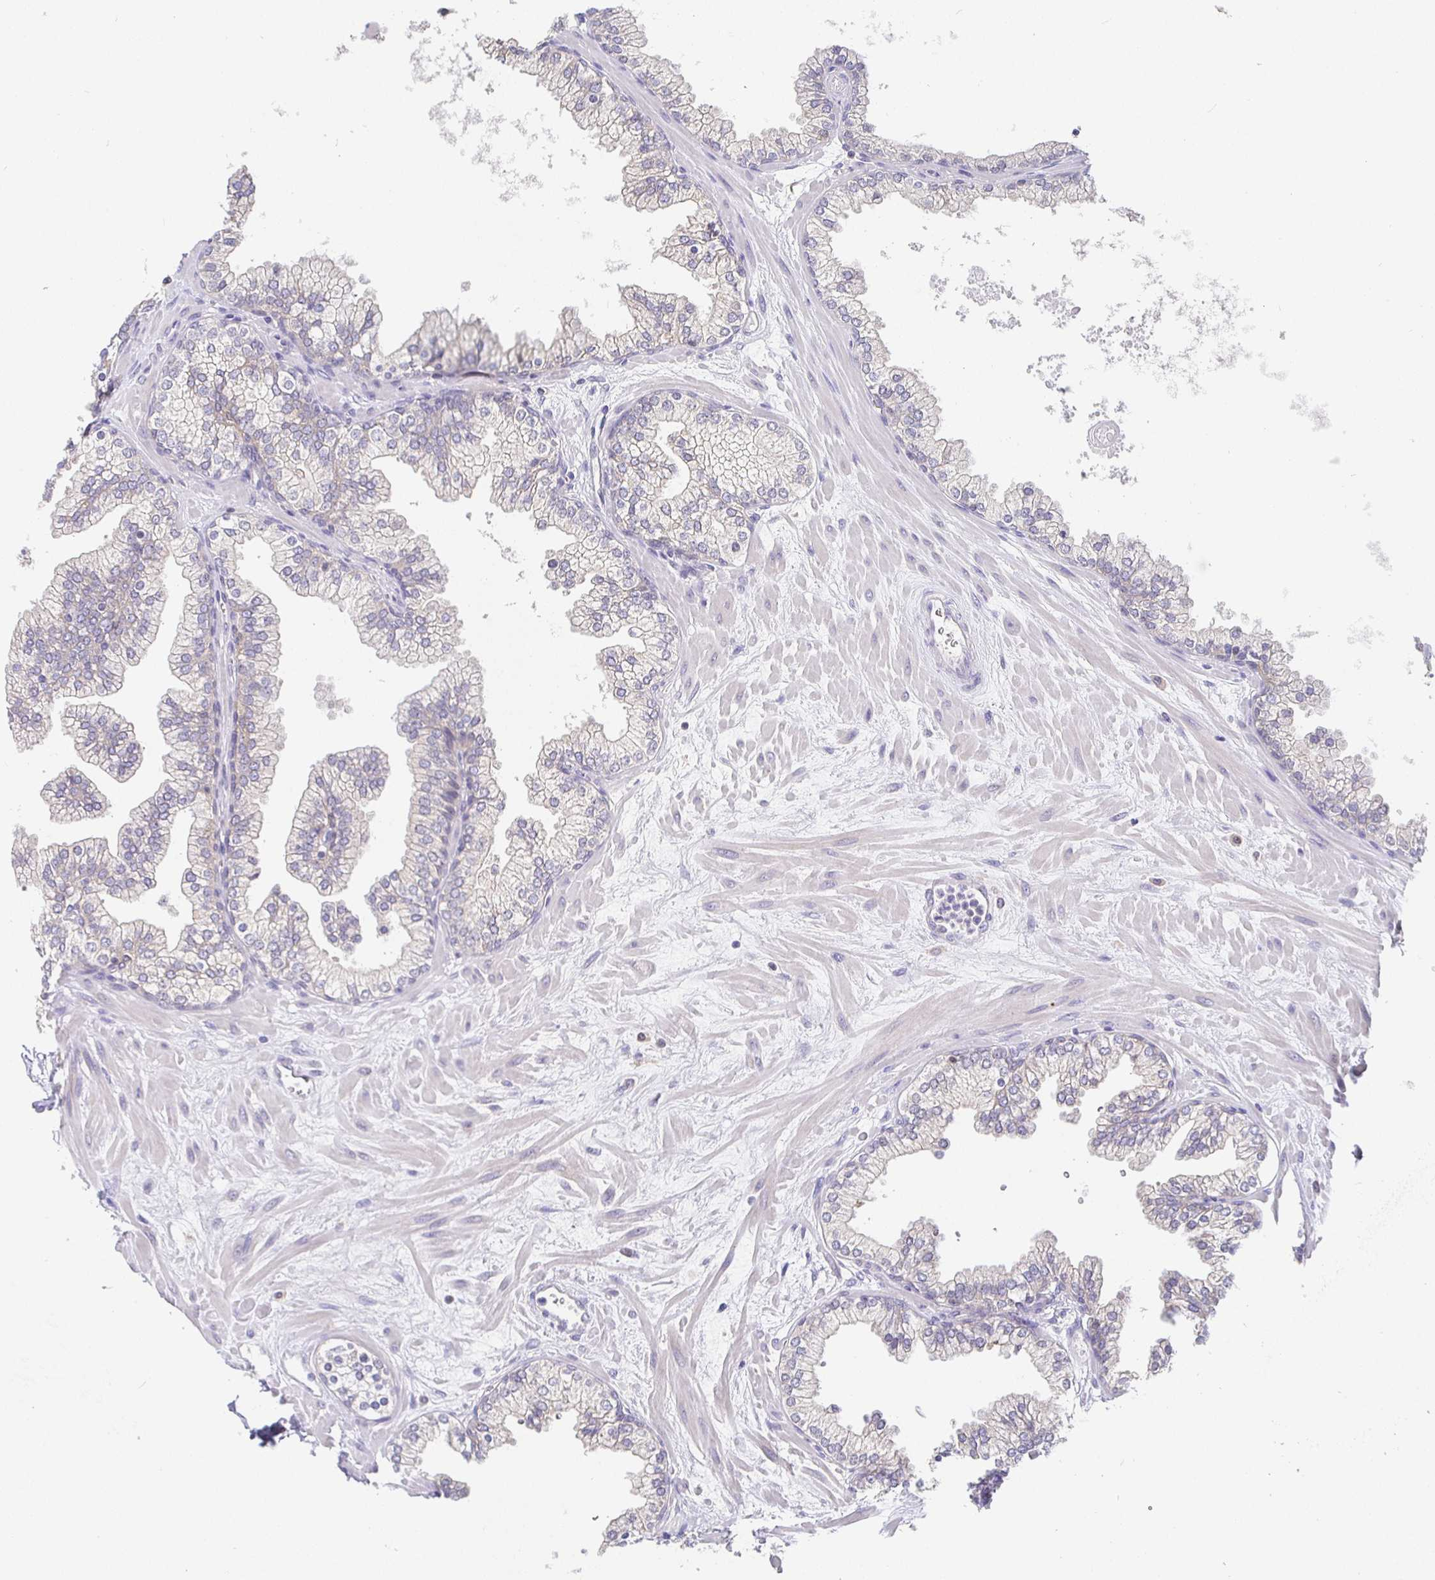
{"staining": {"intensity": "weak", "quantity": "25%-75%", "location": "cytoplasmic/membranous"}, "tissue": "prostate", "cell_type": "Glandular cells", "image_type": "normal", "snomed": [{"axis": "morphology", "description": "Normal tissue, NOS"}, {"axis": "topography", "description": "Prostate"}, {"axis": "topography", "description": "Peripheral nerve tissue"}], "caption": "High-power microscopy captured an immunohistochemistry photomicrograph of normal prostate, revealing weak cytoplasmic/membranous positivity in approximately 25%-75% of glandular cells.", "gene": "SATB1", "patient": {"sex": "male", "age": 61}}